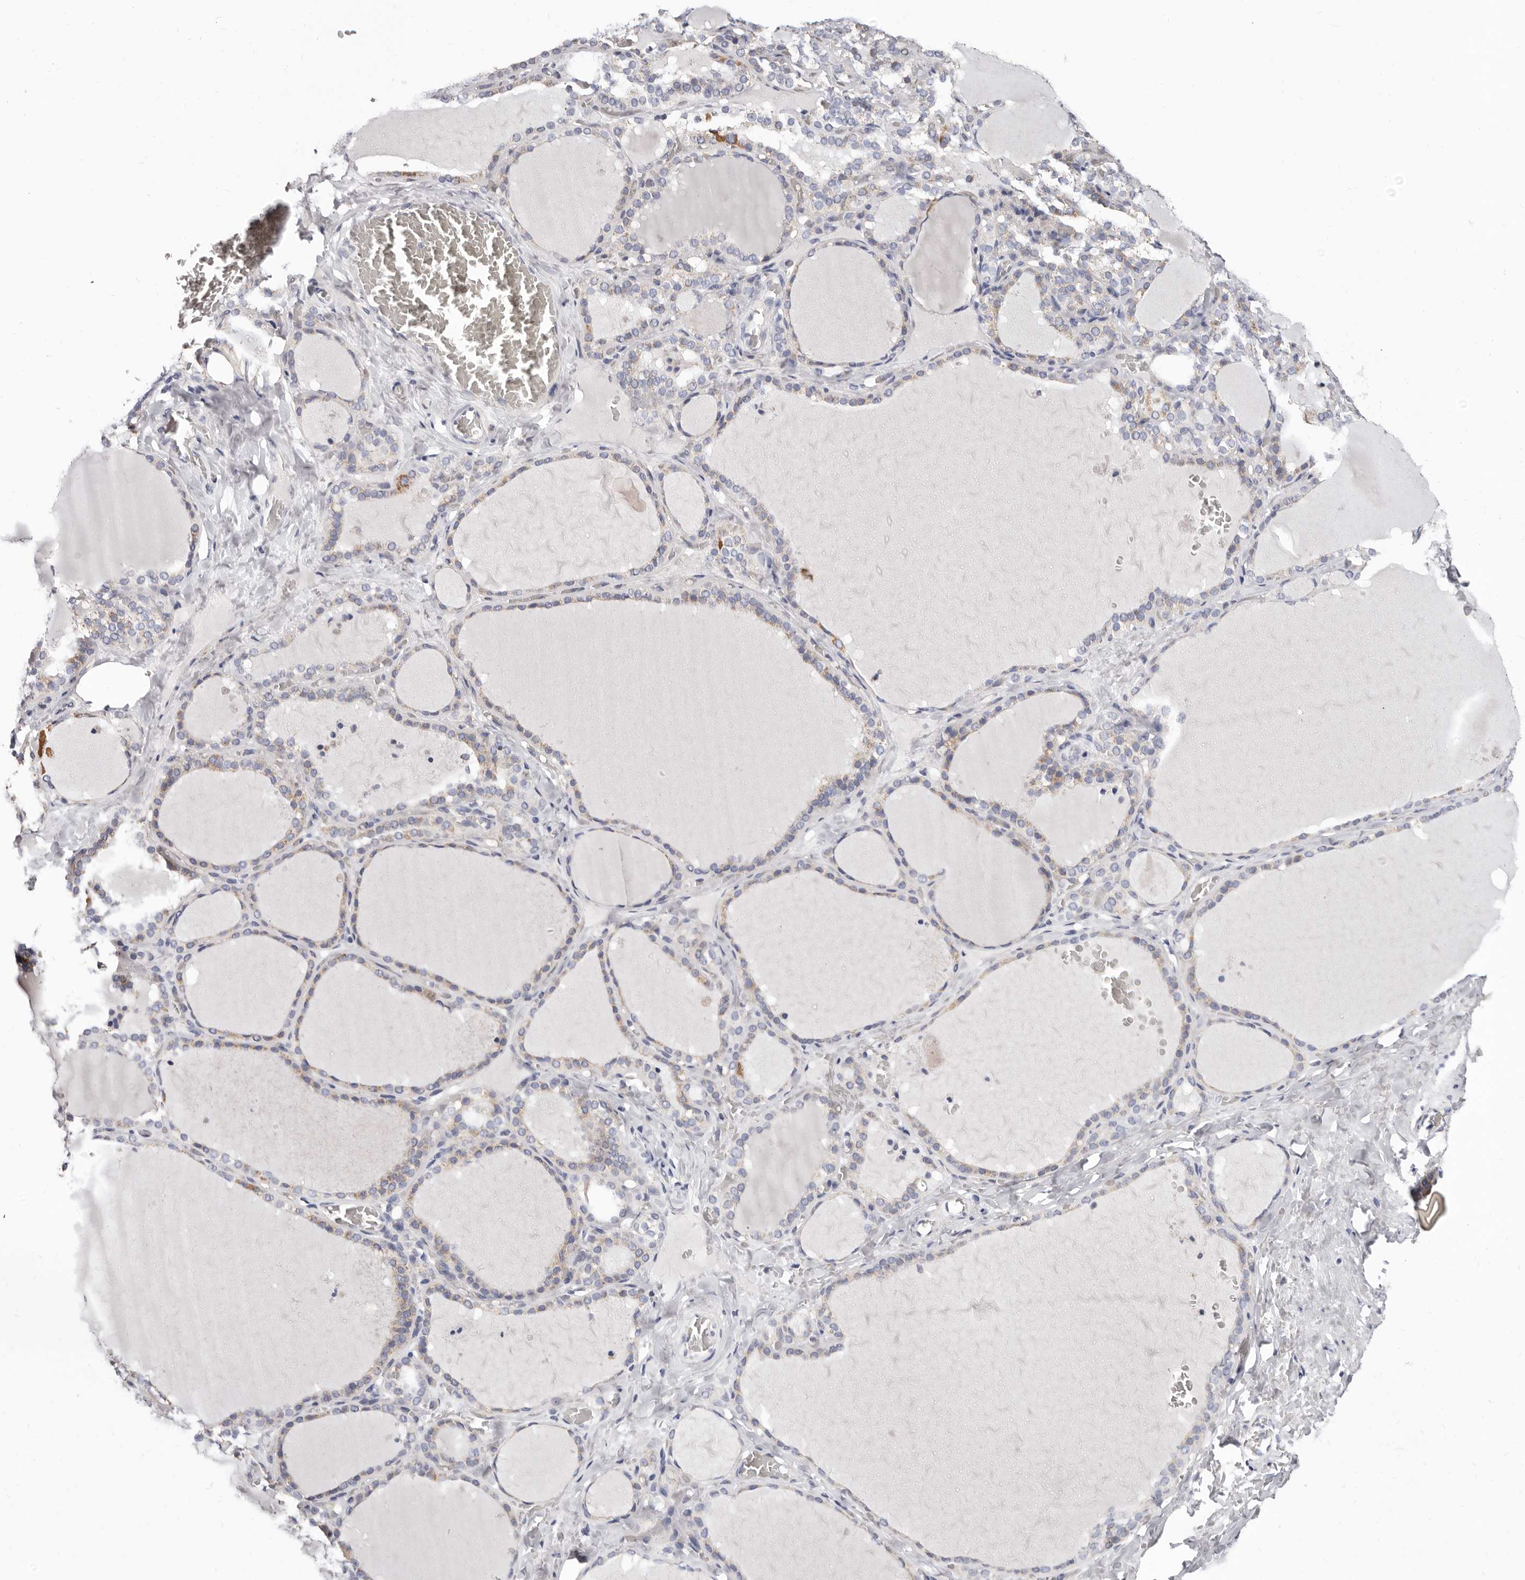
{"staining": {"intensity": "moderate", "quantity": "25%-75%", "location": "cytoplasmic/membranous"}, "tissue": "thyroid gland", "cell_type": "Glandular cells", "image_type": "normal", "snomed": [{"axis": "morphology", "description": "Normal tissue, NOS"}, {"axis": "topography", "description": "Thyroid gland"}], "caption": "Immunohistochemical staining of normal human thyroid gland shows medium levels of moderate cytoplasmic/membranous positivity in about 25%-75% of glandular cells.", "gene": "RSPO2", "patient": {"sex": "female", "age": 22}}